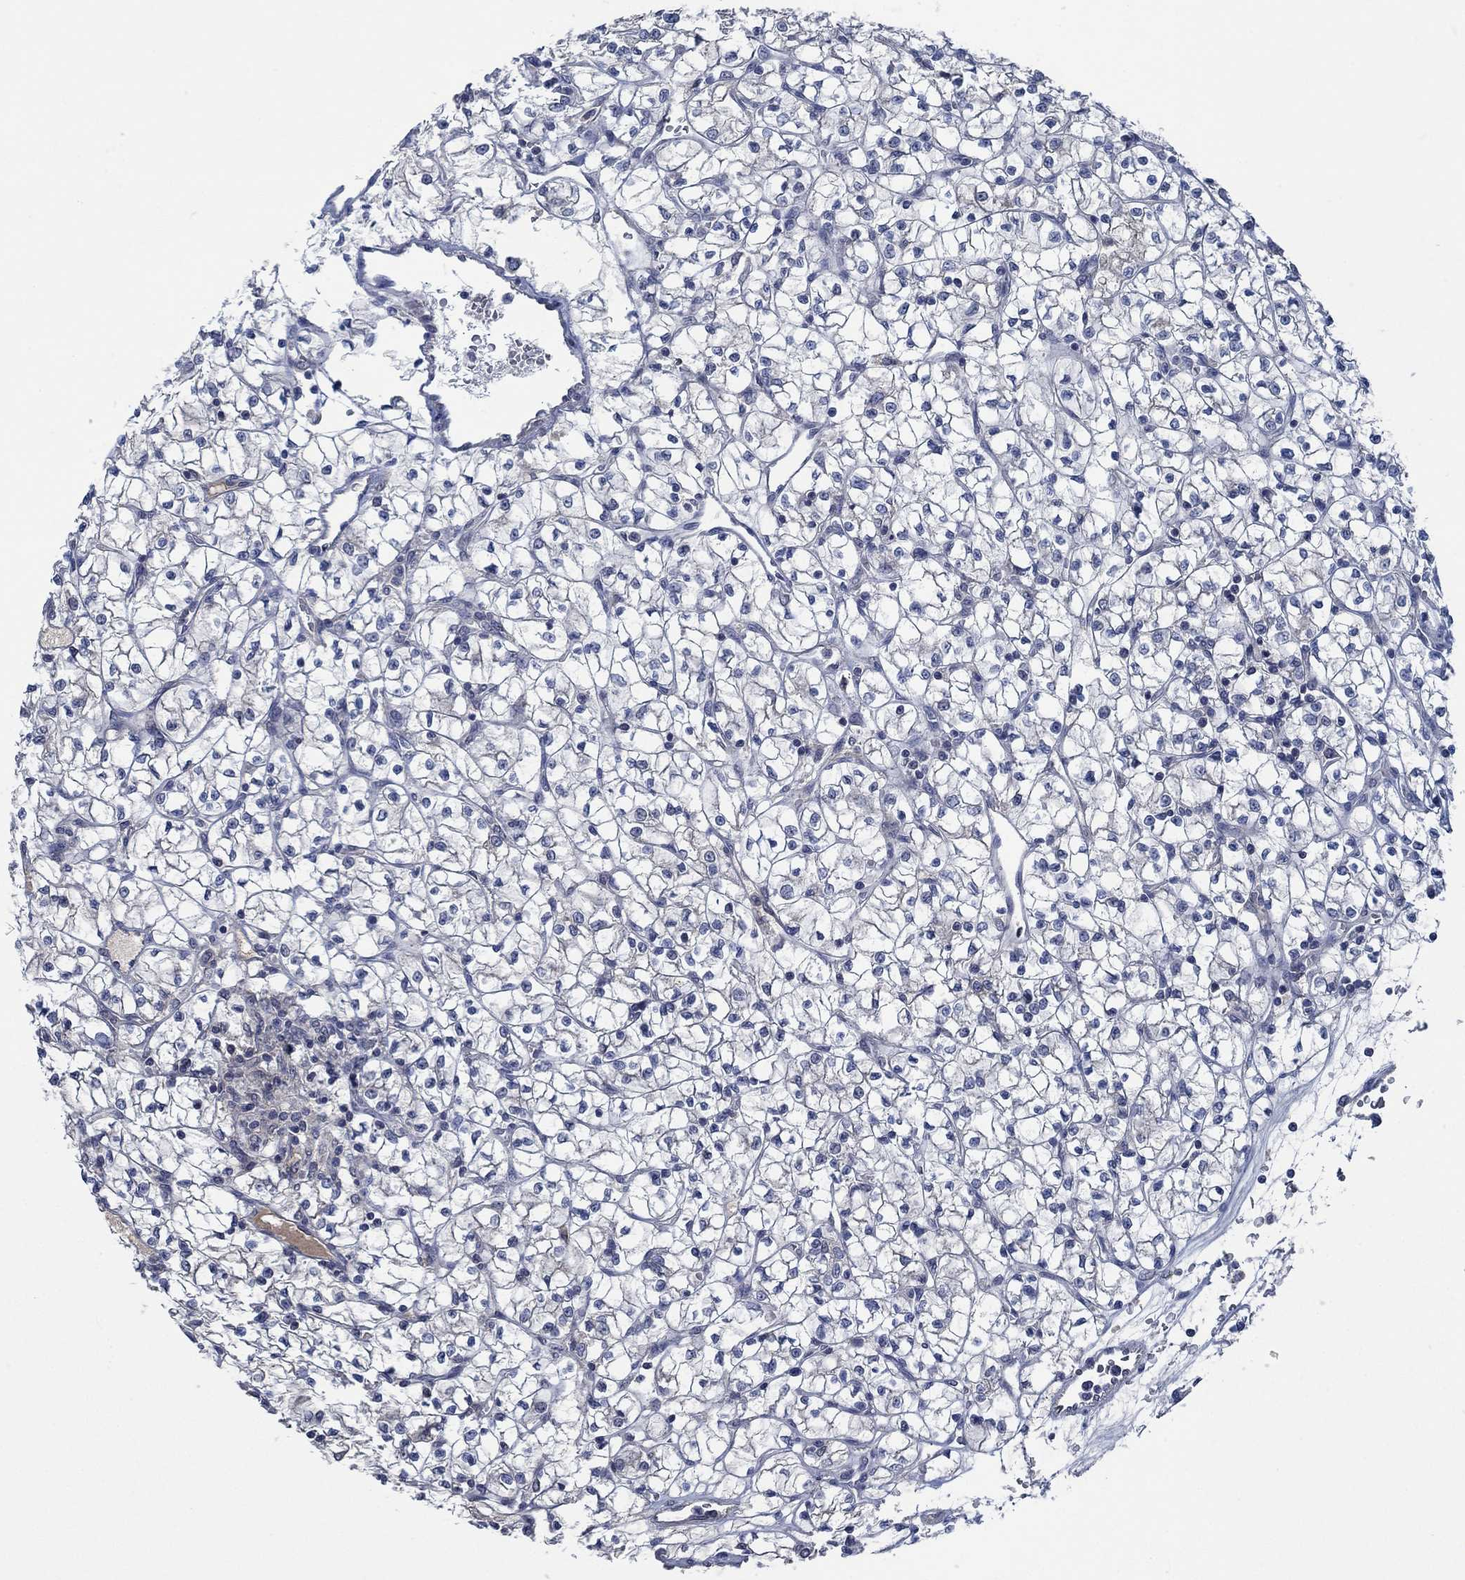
{"staining": {"intensity": "negative", "quantity": "none", "location": "none"}, "tissue": "renal cancer", "cell_type": "Tumor cells", "image_type": "cancer", "snomed": [{"axis": "morphology", "description": "Adenocarcinoma, NOS"}, {"axis": "topography", "description": "Kidney"}], "caption": "An immunohistochemistry (IHC) micrograph of renal cancer is shown. There is no staining in tumor cells of renal cancer. (DAB (3,3'-diaminobenzidine) IHC, high magnification).", "gene": "OBSCN", "patient": {"sex": "female", "age": 64}}